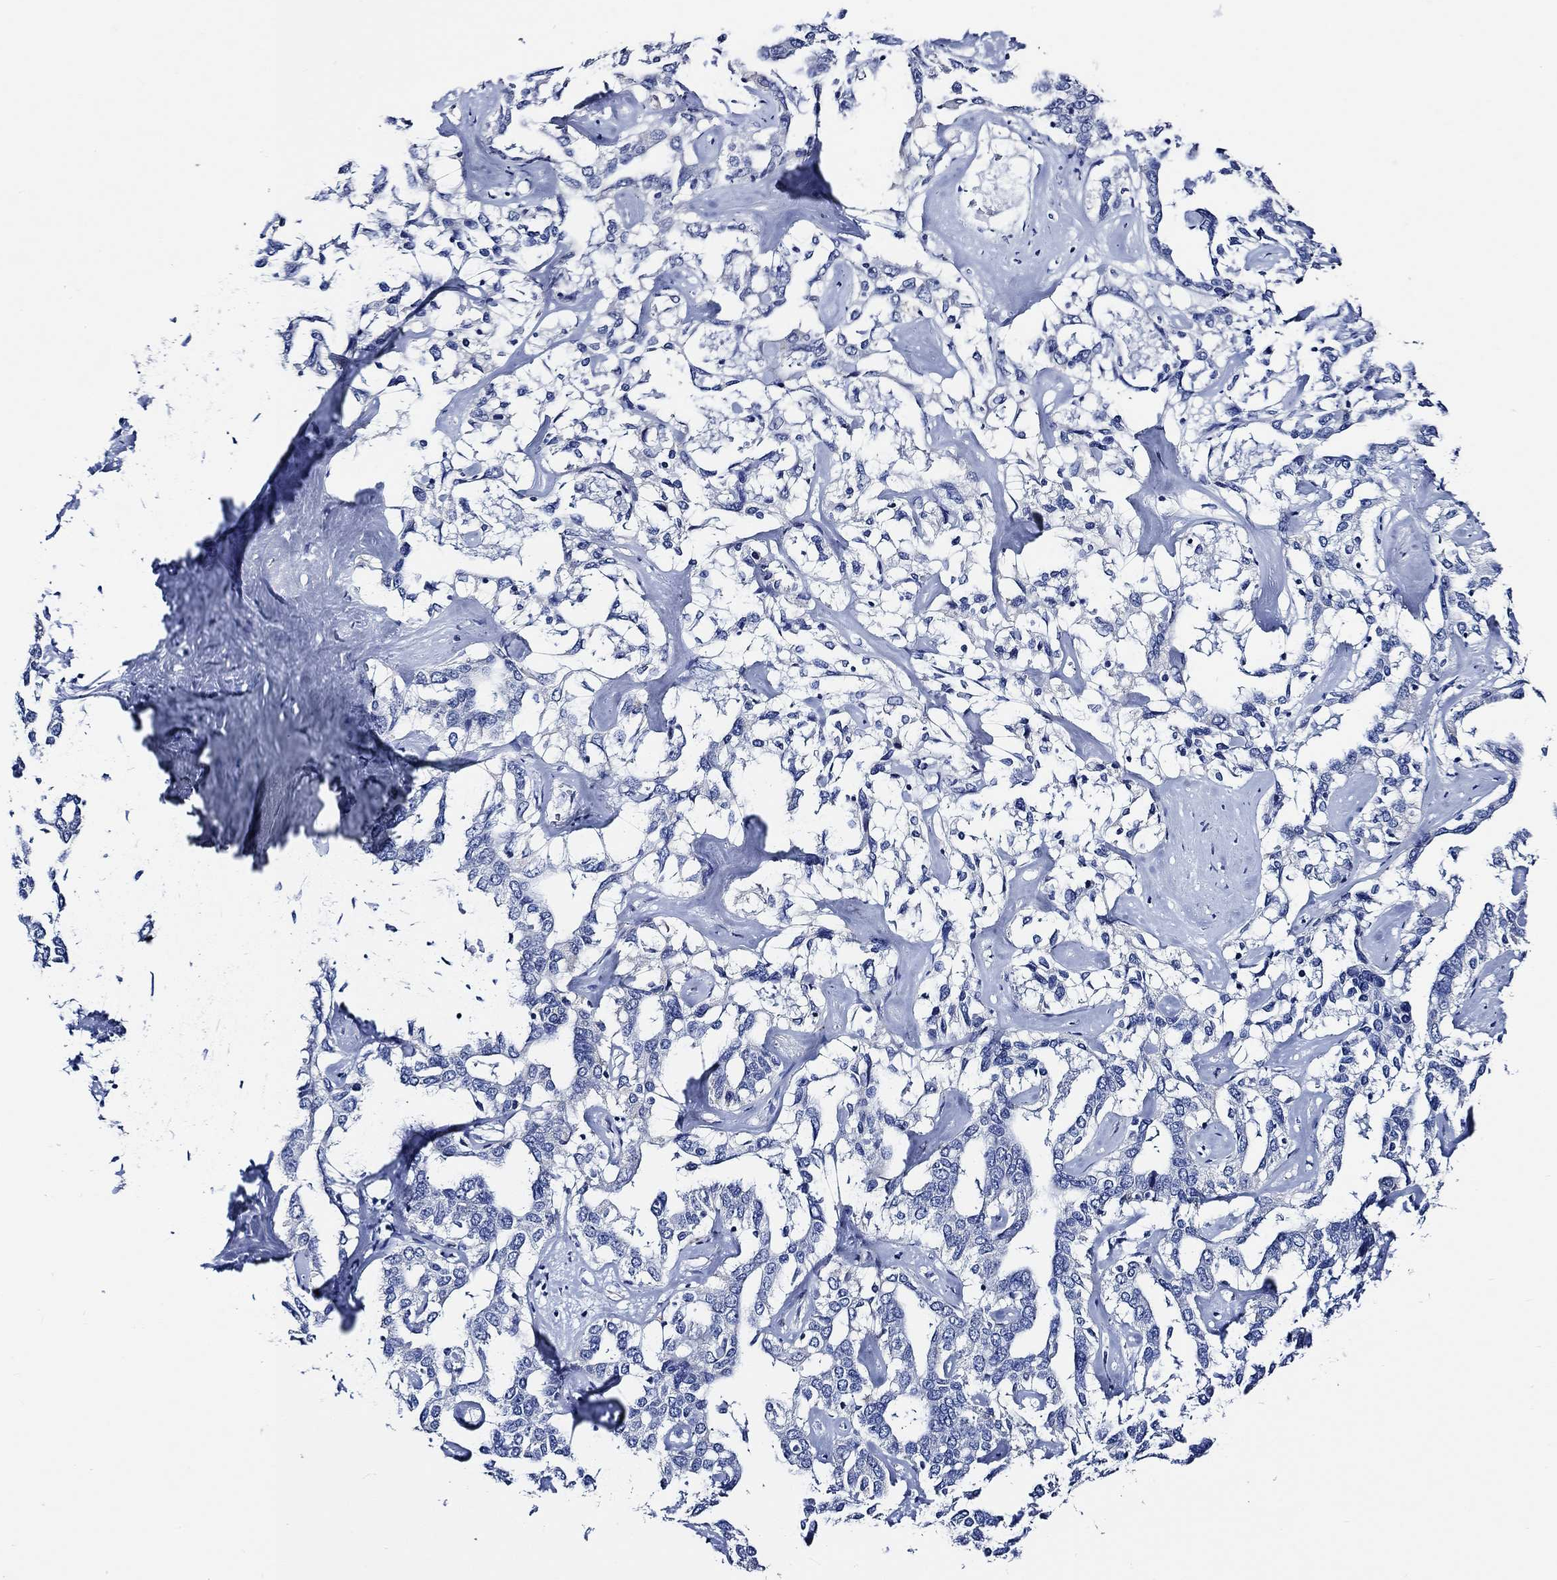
{"staining": {"intensity": "negative", "quantity": "none", "location": "none"}, "tissue": "liver cancer", "cell_type": "Tumor cells", "image_type": "cancer", "snomed": [{"axis": "morphology", "description": "Cholangiocarcinoma"}, {"axis": "topography", "description": "Liver"}], "caption": "Tumor cells are negative for brown protein staining in cholangiocarcinoma (liver).", "gene": "WDR62", "patient": {"sex": "male", "age": 59}}